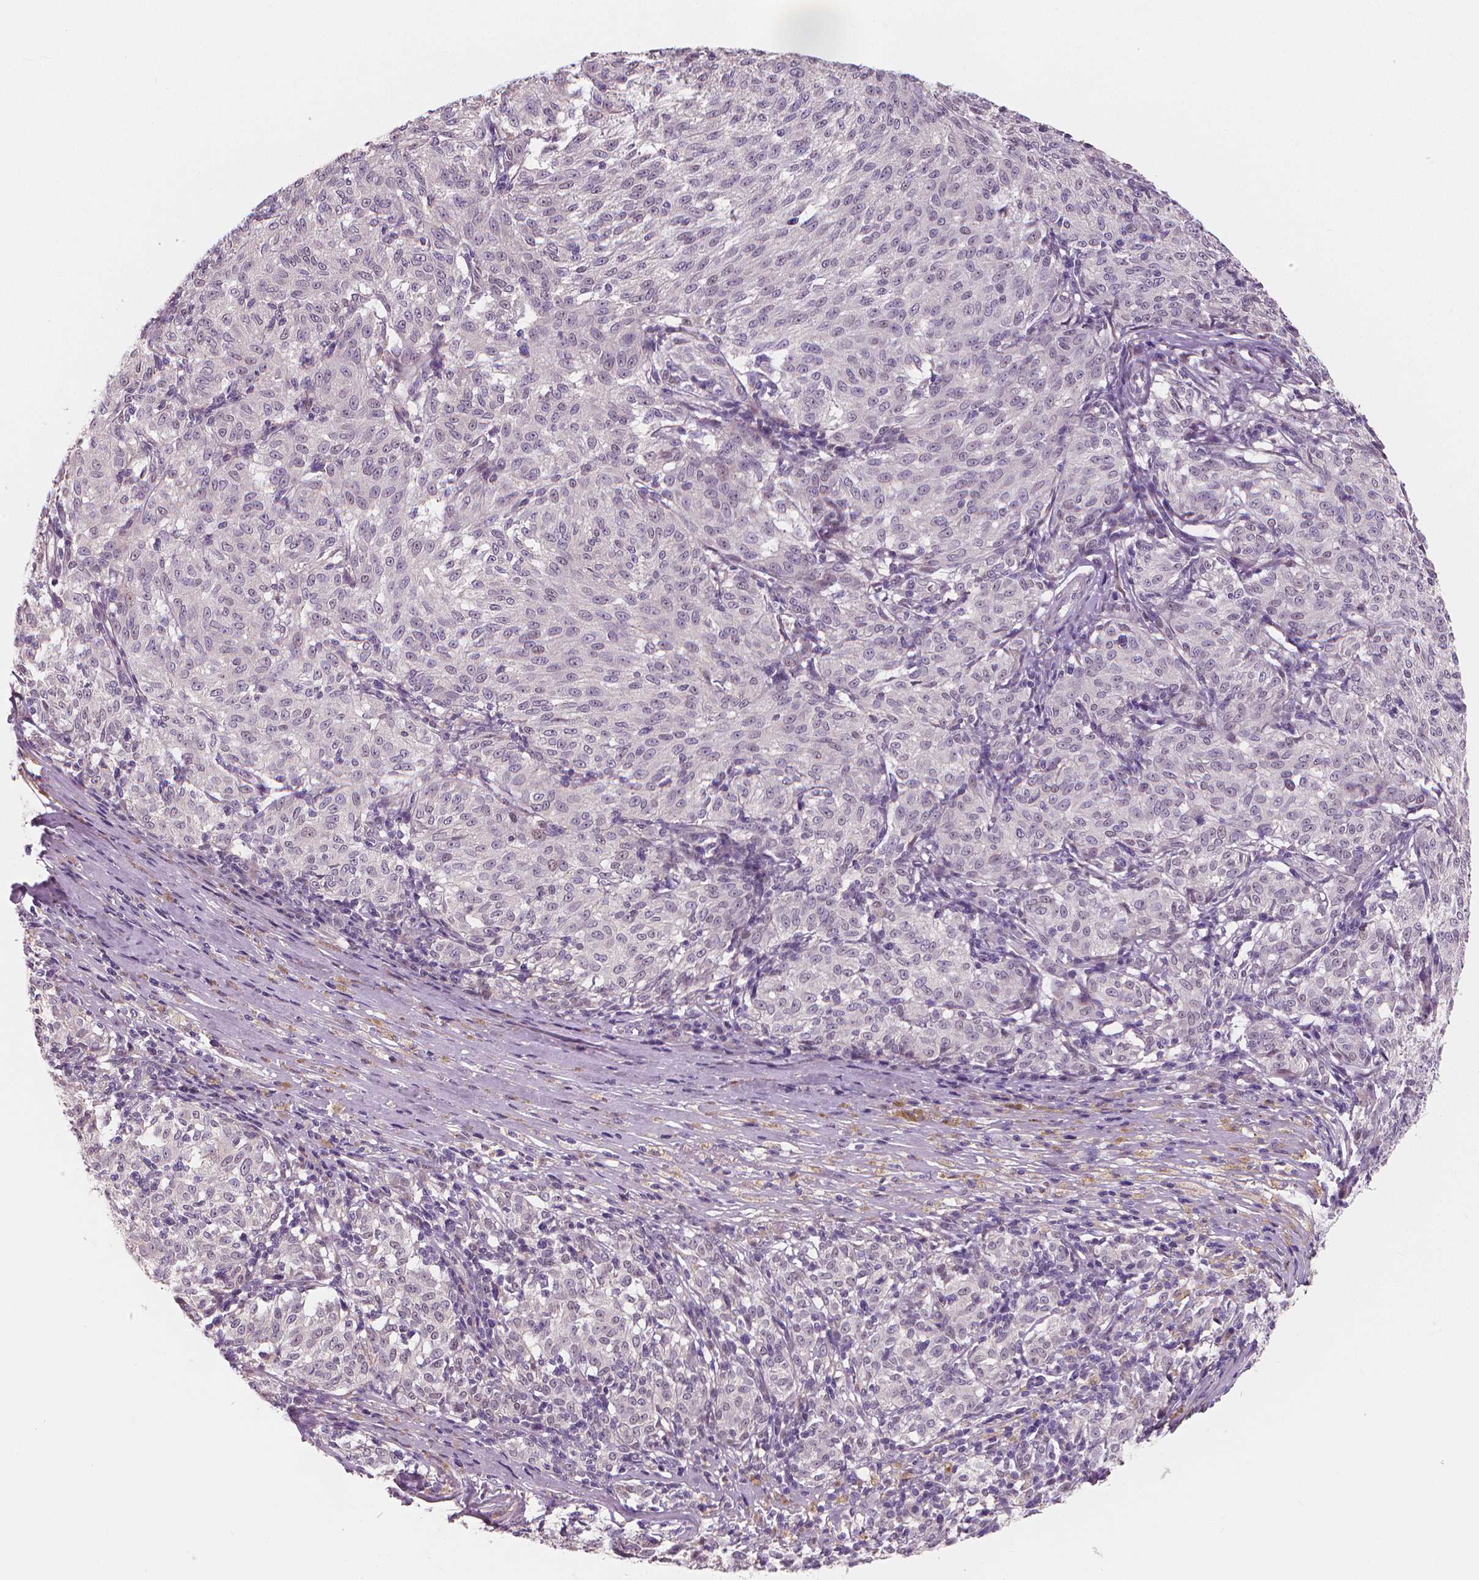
{"staining": {"intensity": "negative", "quantity": "none", "location": "none"}, "tissue": "melanoma", "cell_type": "Tumor cells", "image_type": "cancer", "snomed": [{"axis": "morphology", "description": "Malignant melanoma, NOS"}, {"axis": "topography", "description": "Skin"}], "caption": "An immunohistochemistry image of melanoma is shown. There is no staining in tumor cells of melanoma.", "gene": "RNASE7", "patient": {"sex": "female", "age": 72}}